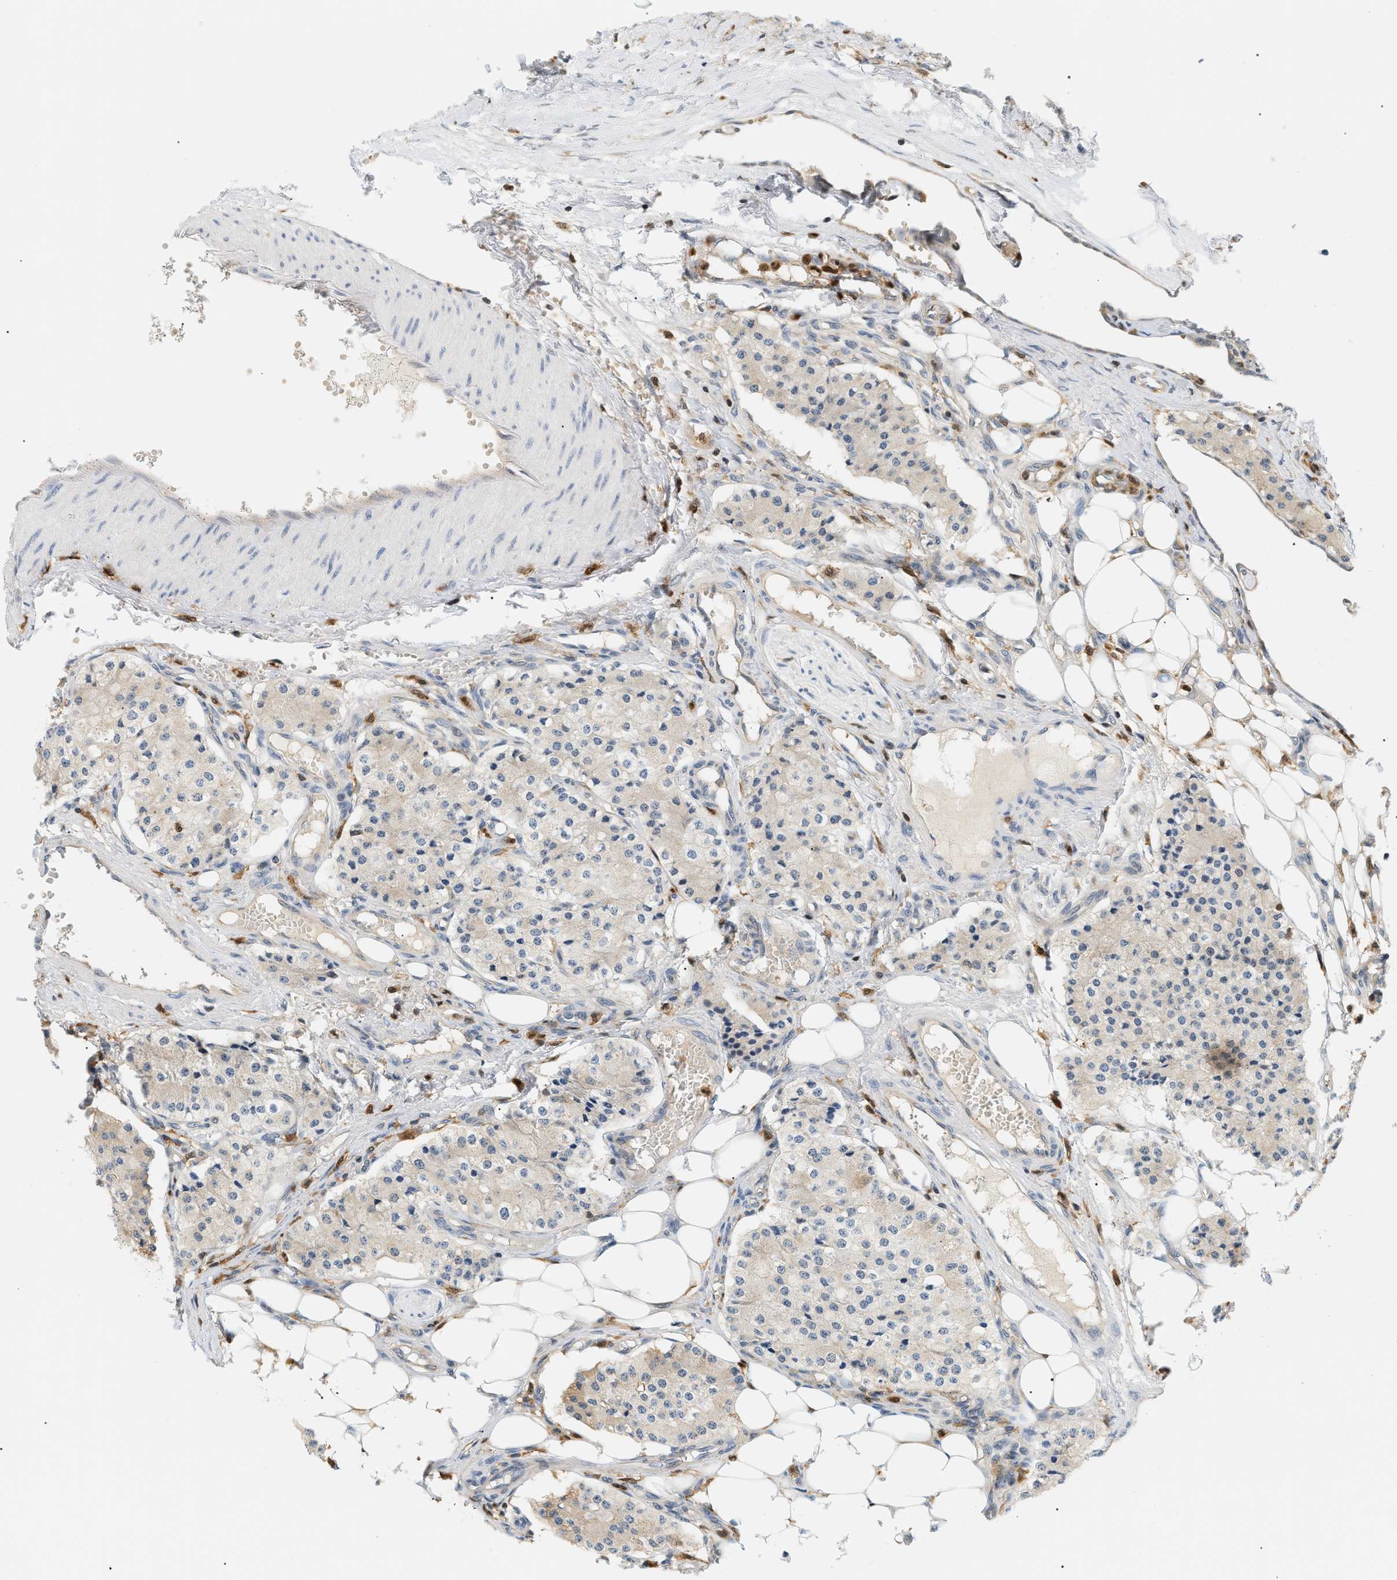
{"staining": {"intensity": "negative", "quantity": "none", "location": "none"}, "tissue": "carcinoid", "cell_type": "Tumor cells", "image_type": "cancer", "snomed": [{"axis": "morphology", "description": "Carcinoid, malignant, NOS"}, {"axis": "topography", "description": "Colon"}], "caption": "This image is of carcinoid (malignant) stained with immunohistochemistry (IHC) to label a protein in brown with the nuclei are counter-stained blue. There is no expression in tumor cells. The staining is performed using DAB (3,3'-diaminobenzidine) brown chromogen with nuclei counter-stained in using hematoxylin.", "gene": "PYCARD", "patient": {"sex": "female", "age": 52}}